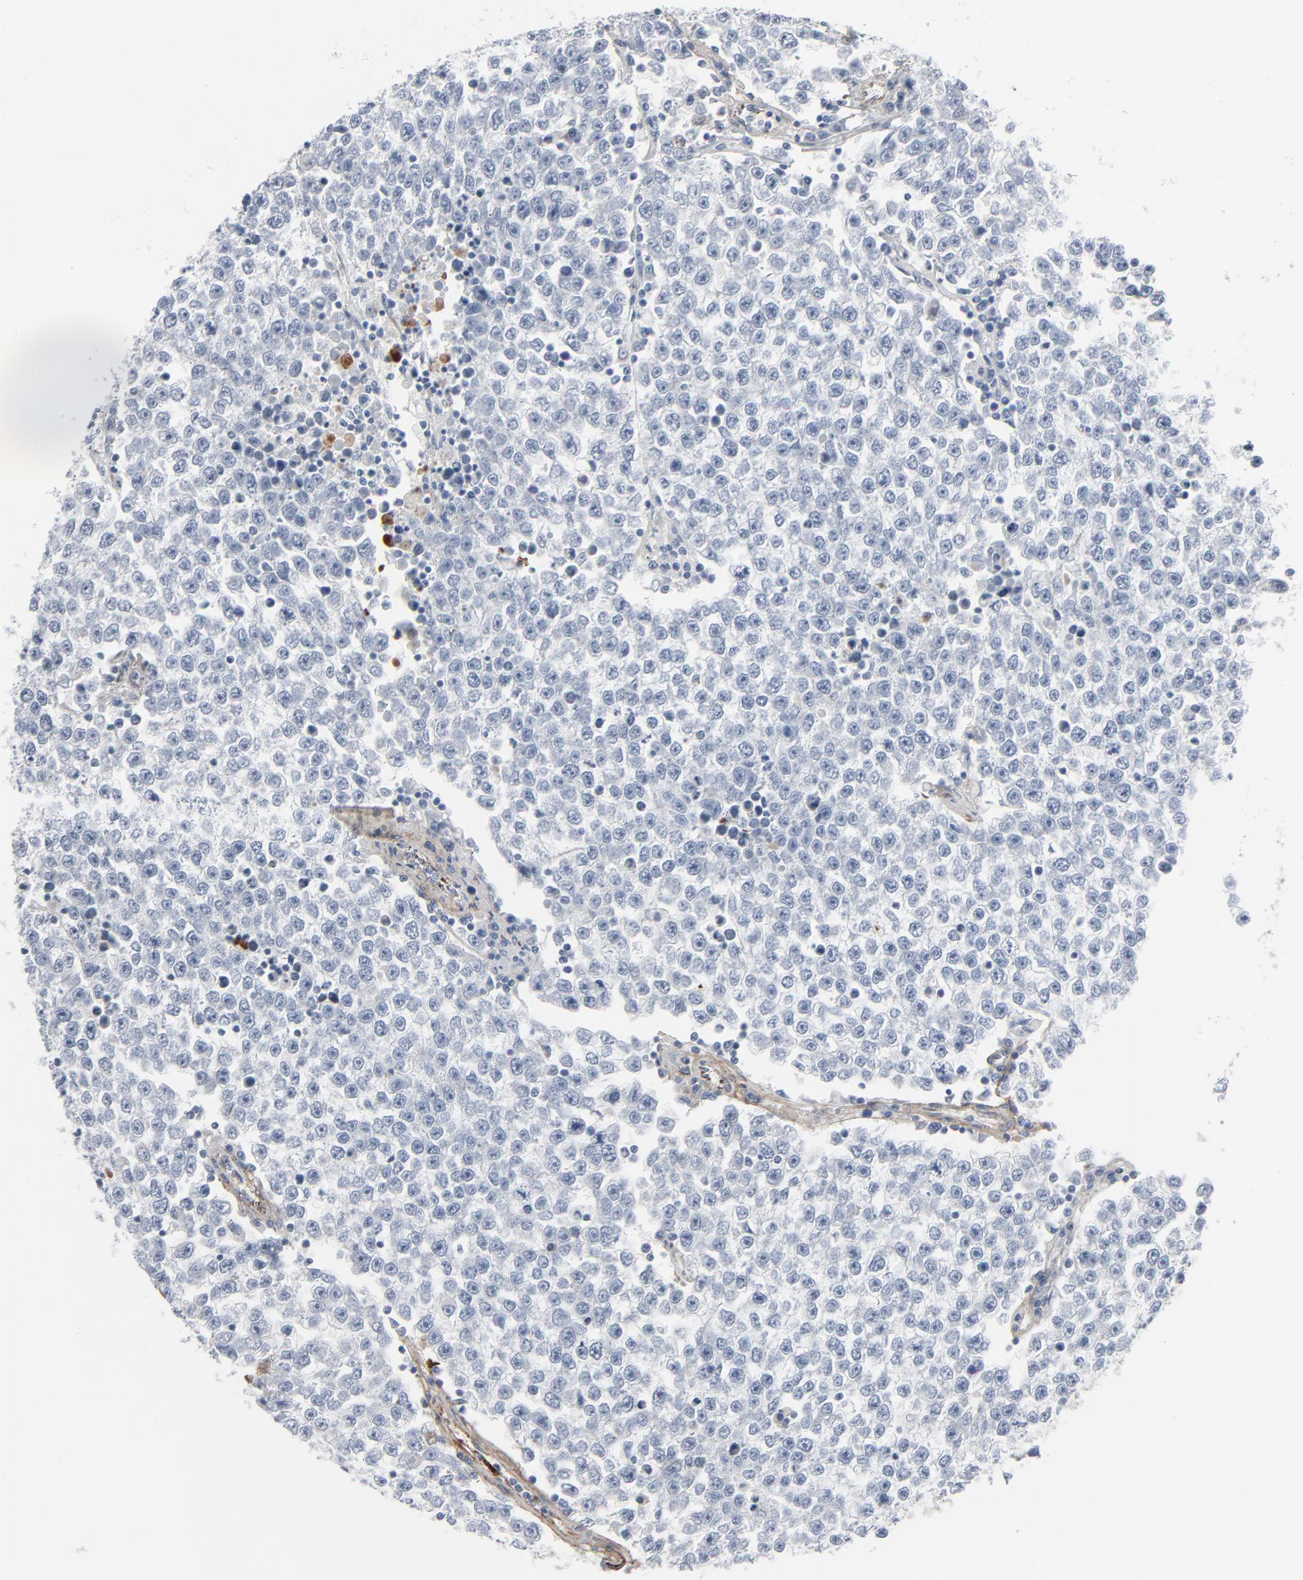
{"staining": {"intensity": "negative", "quantity": "none", "location": "none"}, "tissue": "testis cancer", "cell_type": "Tumor cells", "image_type": "cancer", "snomed": [{"axis": "morphology", "description": "Seminoma, NOS"}, {"axis": "topography", "description": "Testis"}], "caption": "Tumor cells show no significant protein expression in seminoma (testis).", "gene": "BGN", "patient": {"sex": "male", "age": 36}}